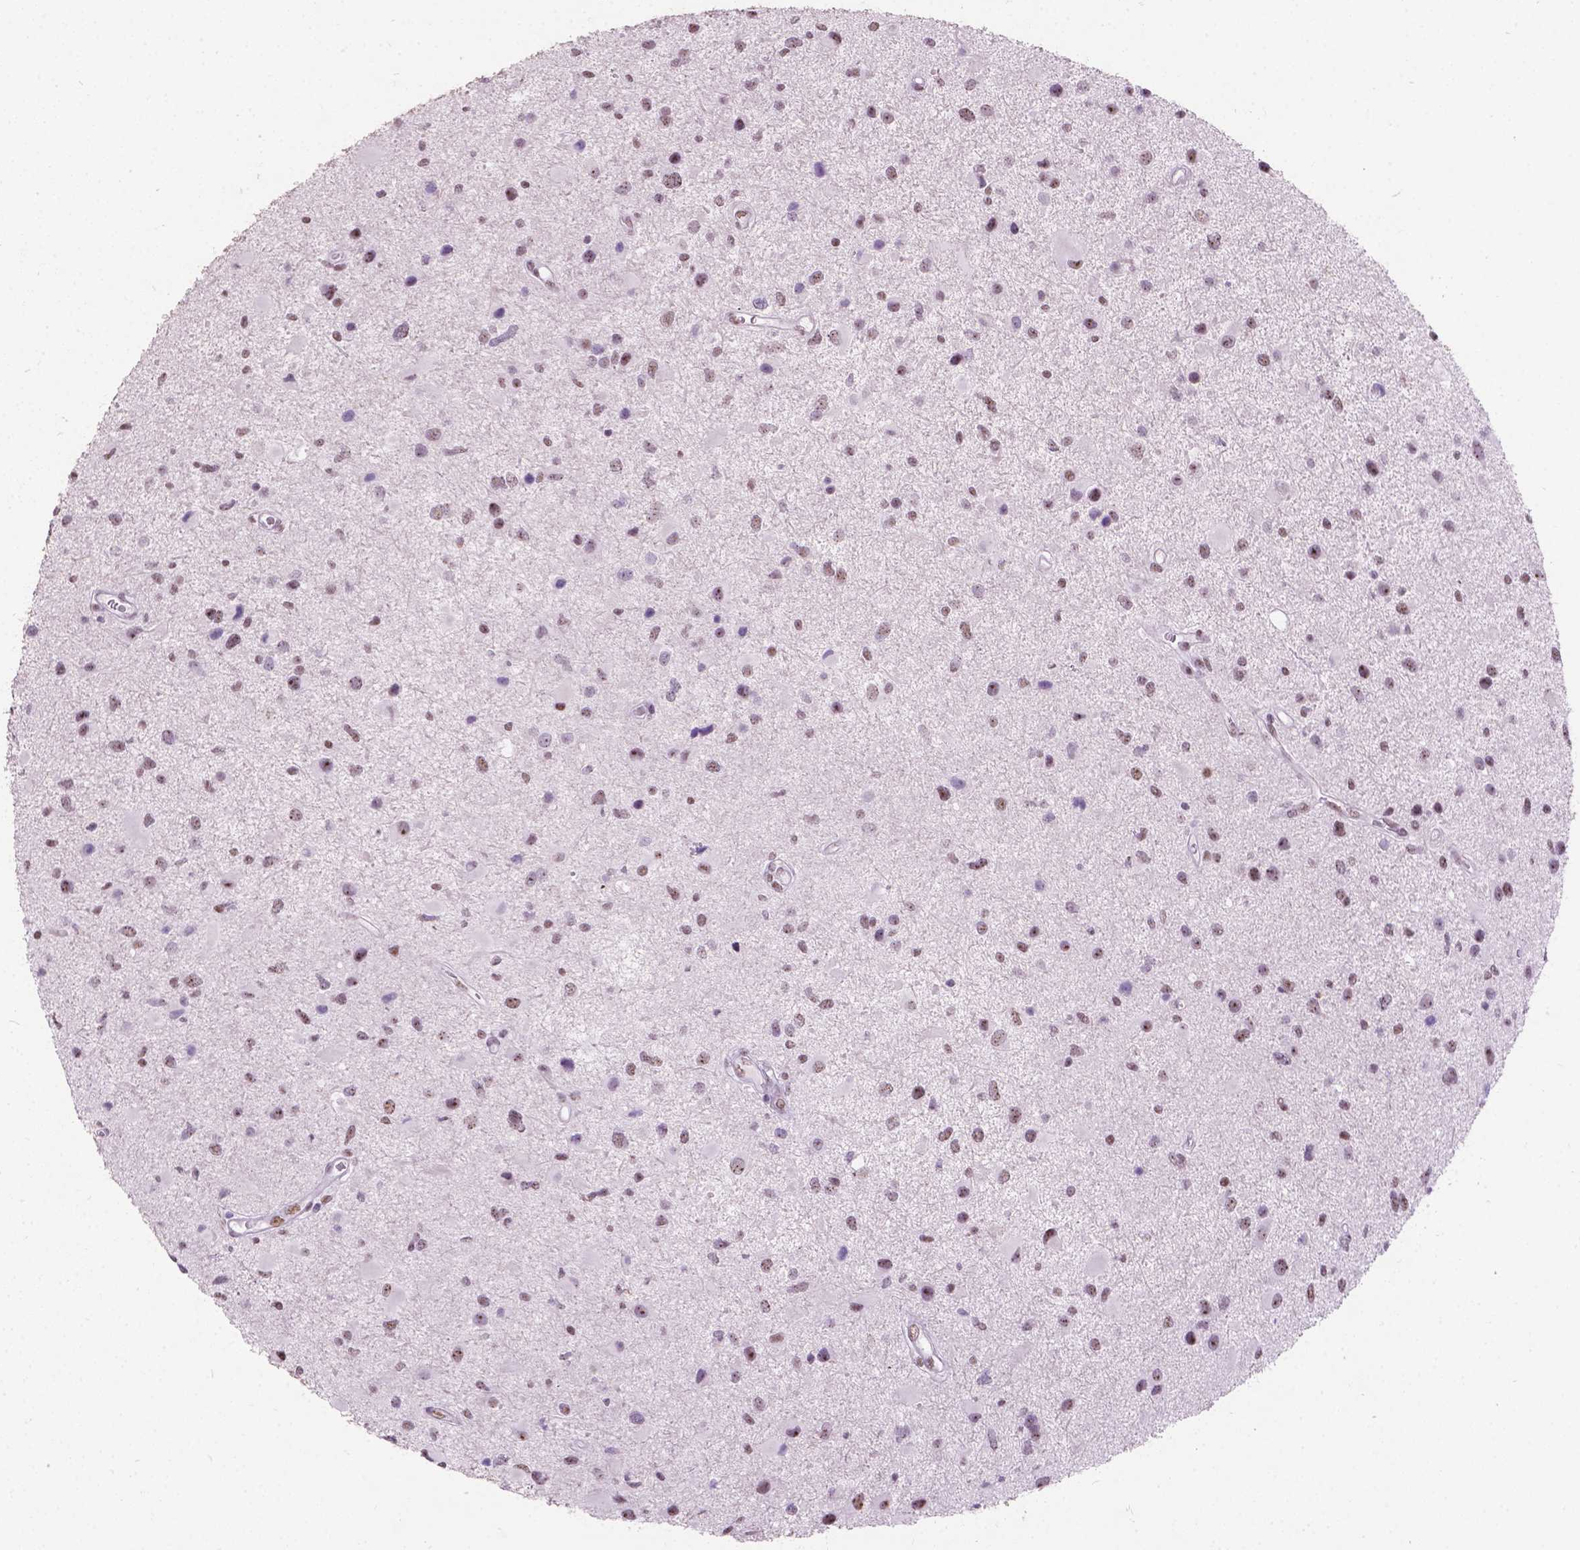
{"staining": {"intensity": "moderate", "quantity": "25%-75%", "location": "nuclear"}, "tissue": "glioma", "cell_type": "Tumor cells", "image_type": "cancer", "snomed": [{"axis": "morphology", "description": "Glioma, malignant, Low grade"}, {"axis": "topography", "description": "Brain"}], "caption": "Immunohistochemical staining of glioma exhibits moderate nuclear protein staining in about 25%-75% of tumor cells.", "gene": "COIL", "patient": {"sex": "female", "age": 32}}